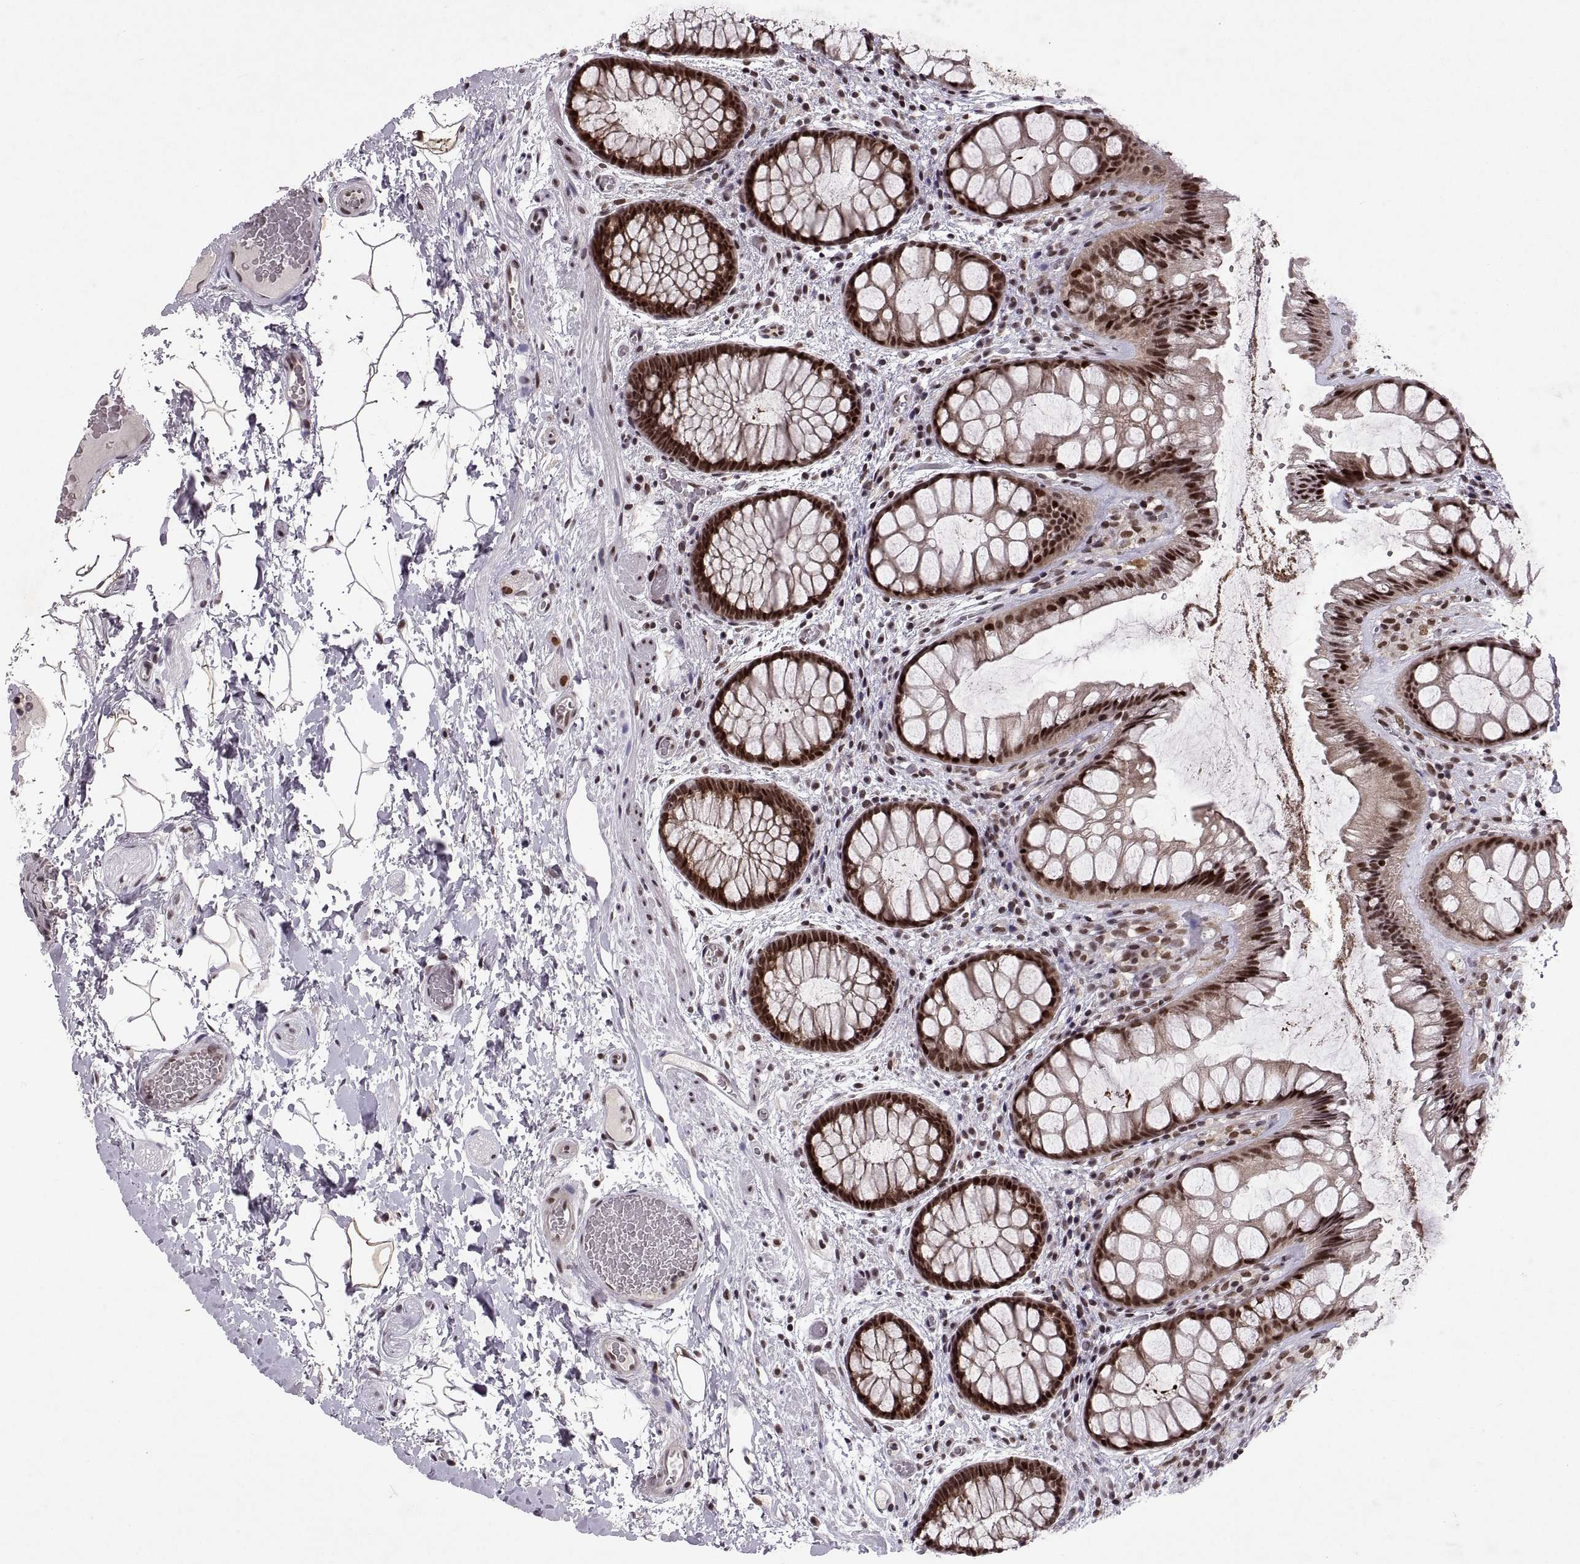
{"staining": {"intensity": "strong", "quantity": ">75%", "location": "nuclear"}, "tissue": "rectum", "cell_type": "Glandular cells", "image_type": "normal", "snomed": [{"axis": "morphology", "description": "Normal tissue, NOS"}, {"axis": "topography", "description": "Rectum"}], "caption": "Immunohistochemistry (IHC) micrograph of normal human rectum stained for a protein (brown), which displays high levels of strong nuclear staining in about >75% of glandular cells.", "gene": "MT1E", "patient": {"sex": "female", "age": 62}}